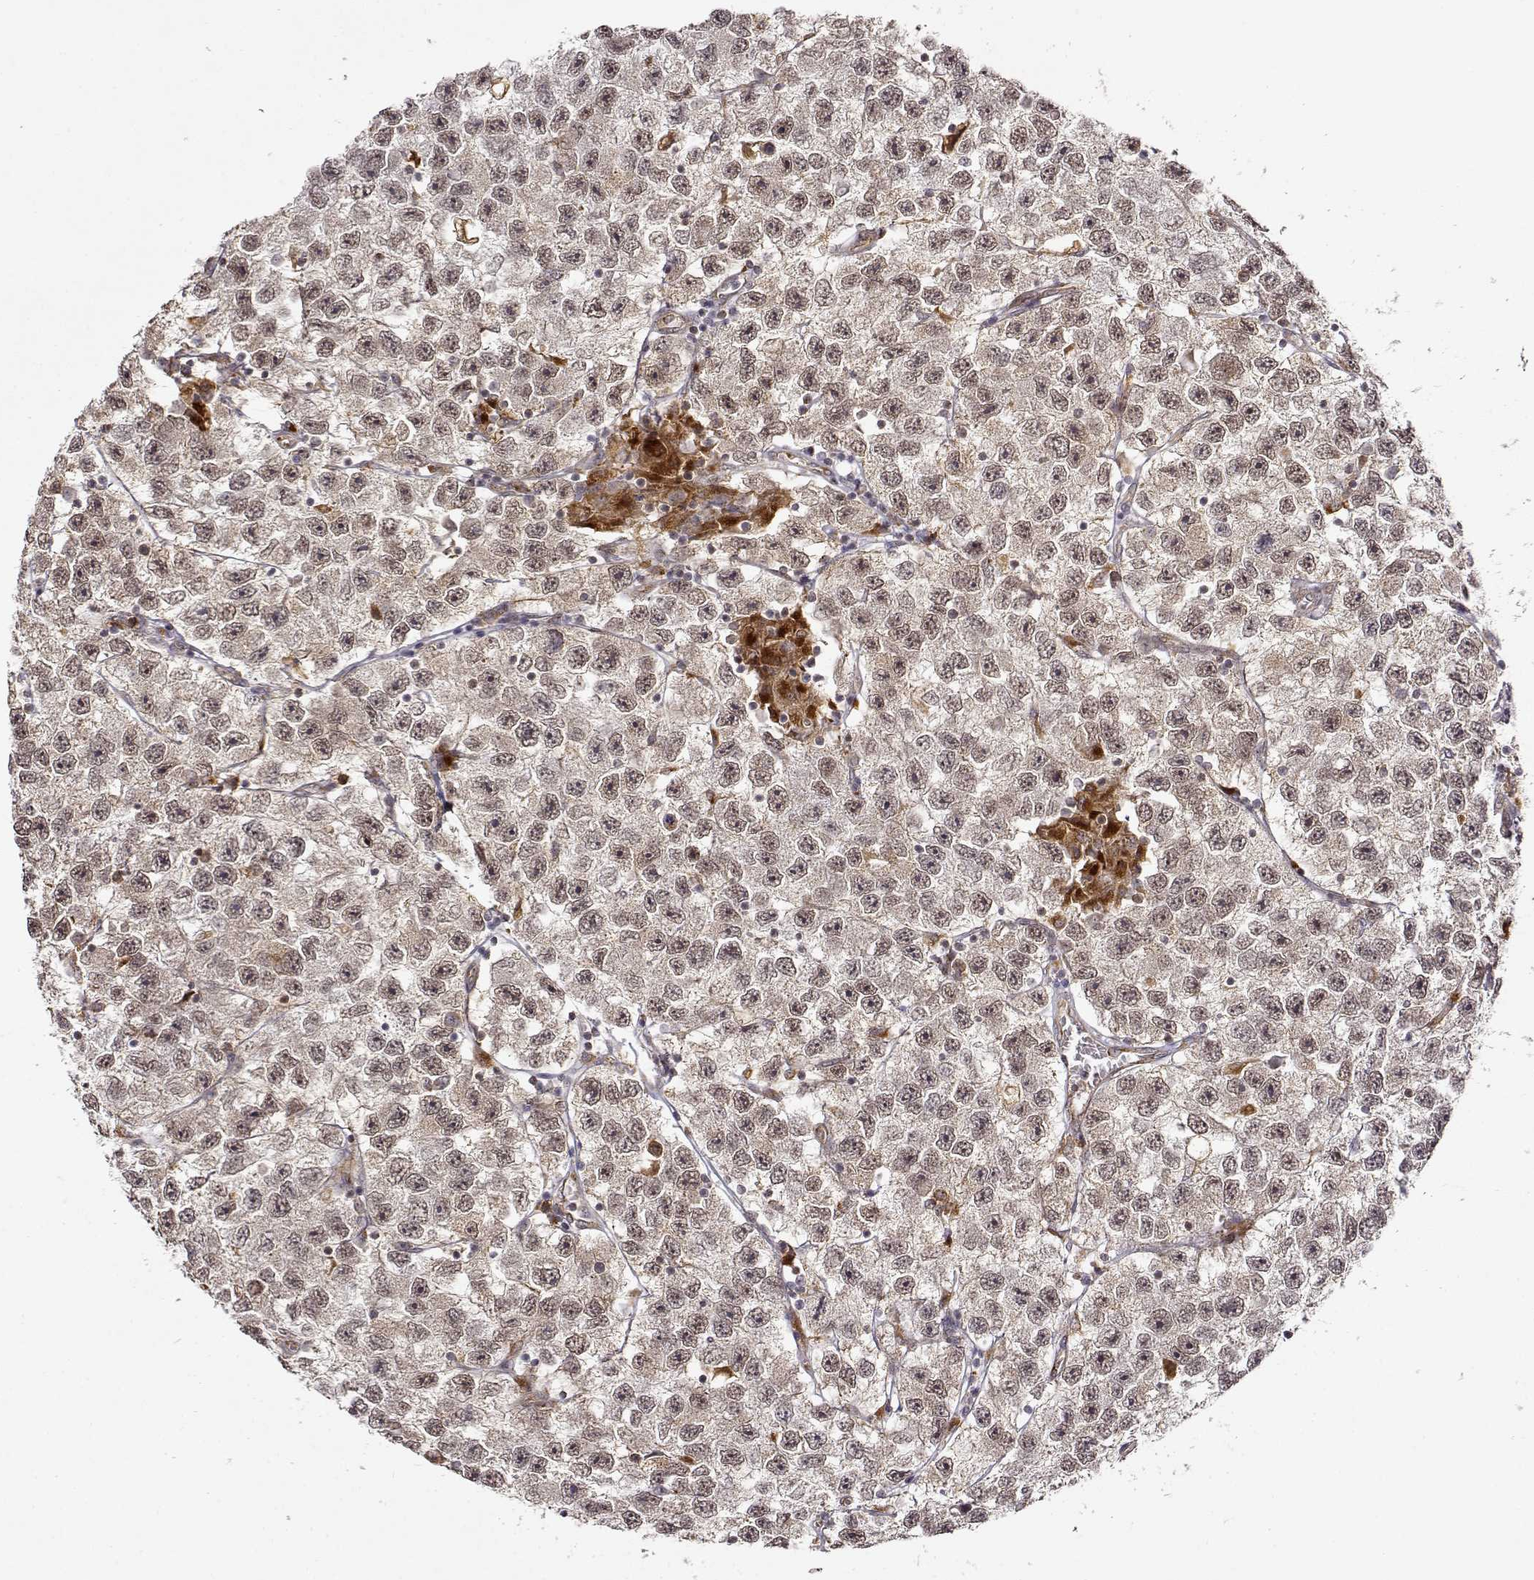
{"staining": {"intensity": "weak", "quantity": ">75%", "location": "cytoplasmic/membranous"}, "tissue": "testis cancer", "cell_type": "Tumor cells", "image_type": "cancer", "snomed": [{"axis": "morphology", "description": "Seminoma, NOS"}, {"axis": "topography", "description": "Testis"}], "caption": "Protein staining shows weak cytoplasmic/membranous positivity in about >75% of tumor cells in testis cancer.", "gene": "RNF13", "patient": {"sex": "male", "age": 26}}